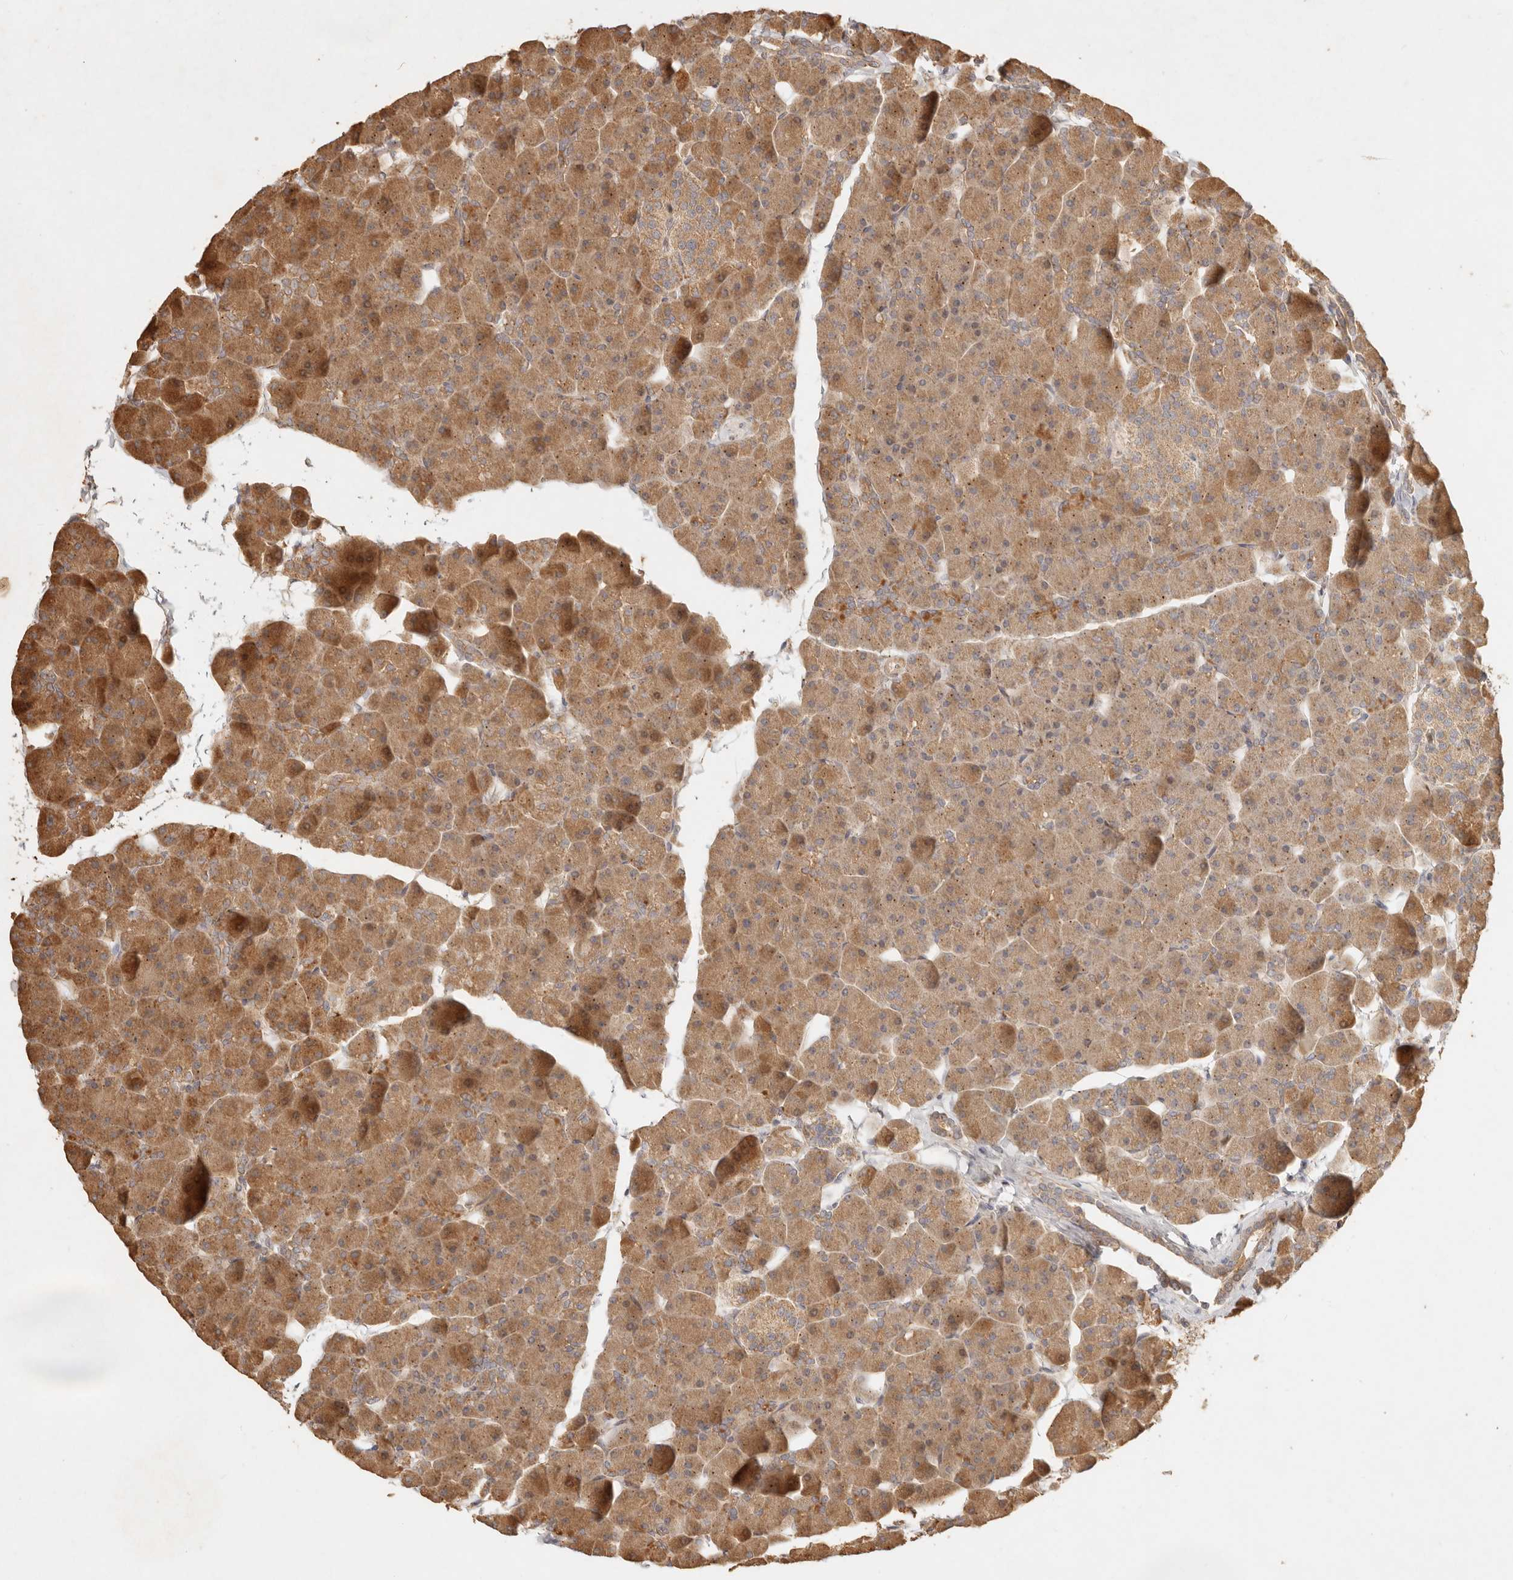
{"staining": {"intensity": "moderate", "quantity": ">75%", "location": "cytoplasmic/membranous"}, "tissue": "pancreas", "cell_type": "Exocrine glandular cells", "image_type": "normal", "snomed": [{"axis": "morphology", "description": "Normal tissue, NOS"}, {"axis": "topography", "description": "Pancreas"}], "caption": "Immunohistochemical staining of unremarkable pancreas demonstrates medium levels of moderate cytoplasmic/membranous expression in approximately >75% of exocrine glandular cells. The staining was performed using DAB, with brown indicating positive protein expression. Nuclei are stained blue with hematoxylin.", "gene": "CLEC4C", "patient": {"sex": "male", "age": 35}}